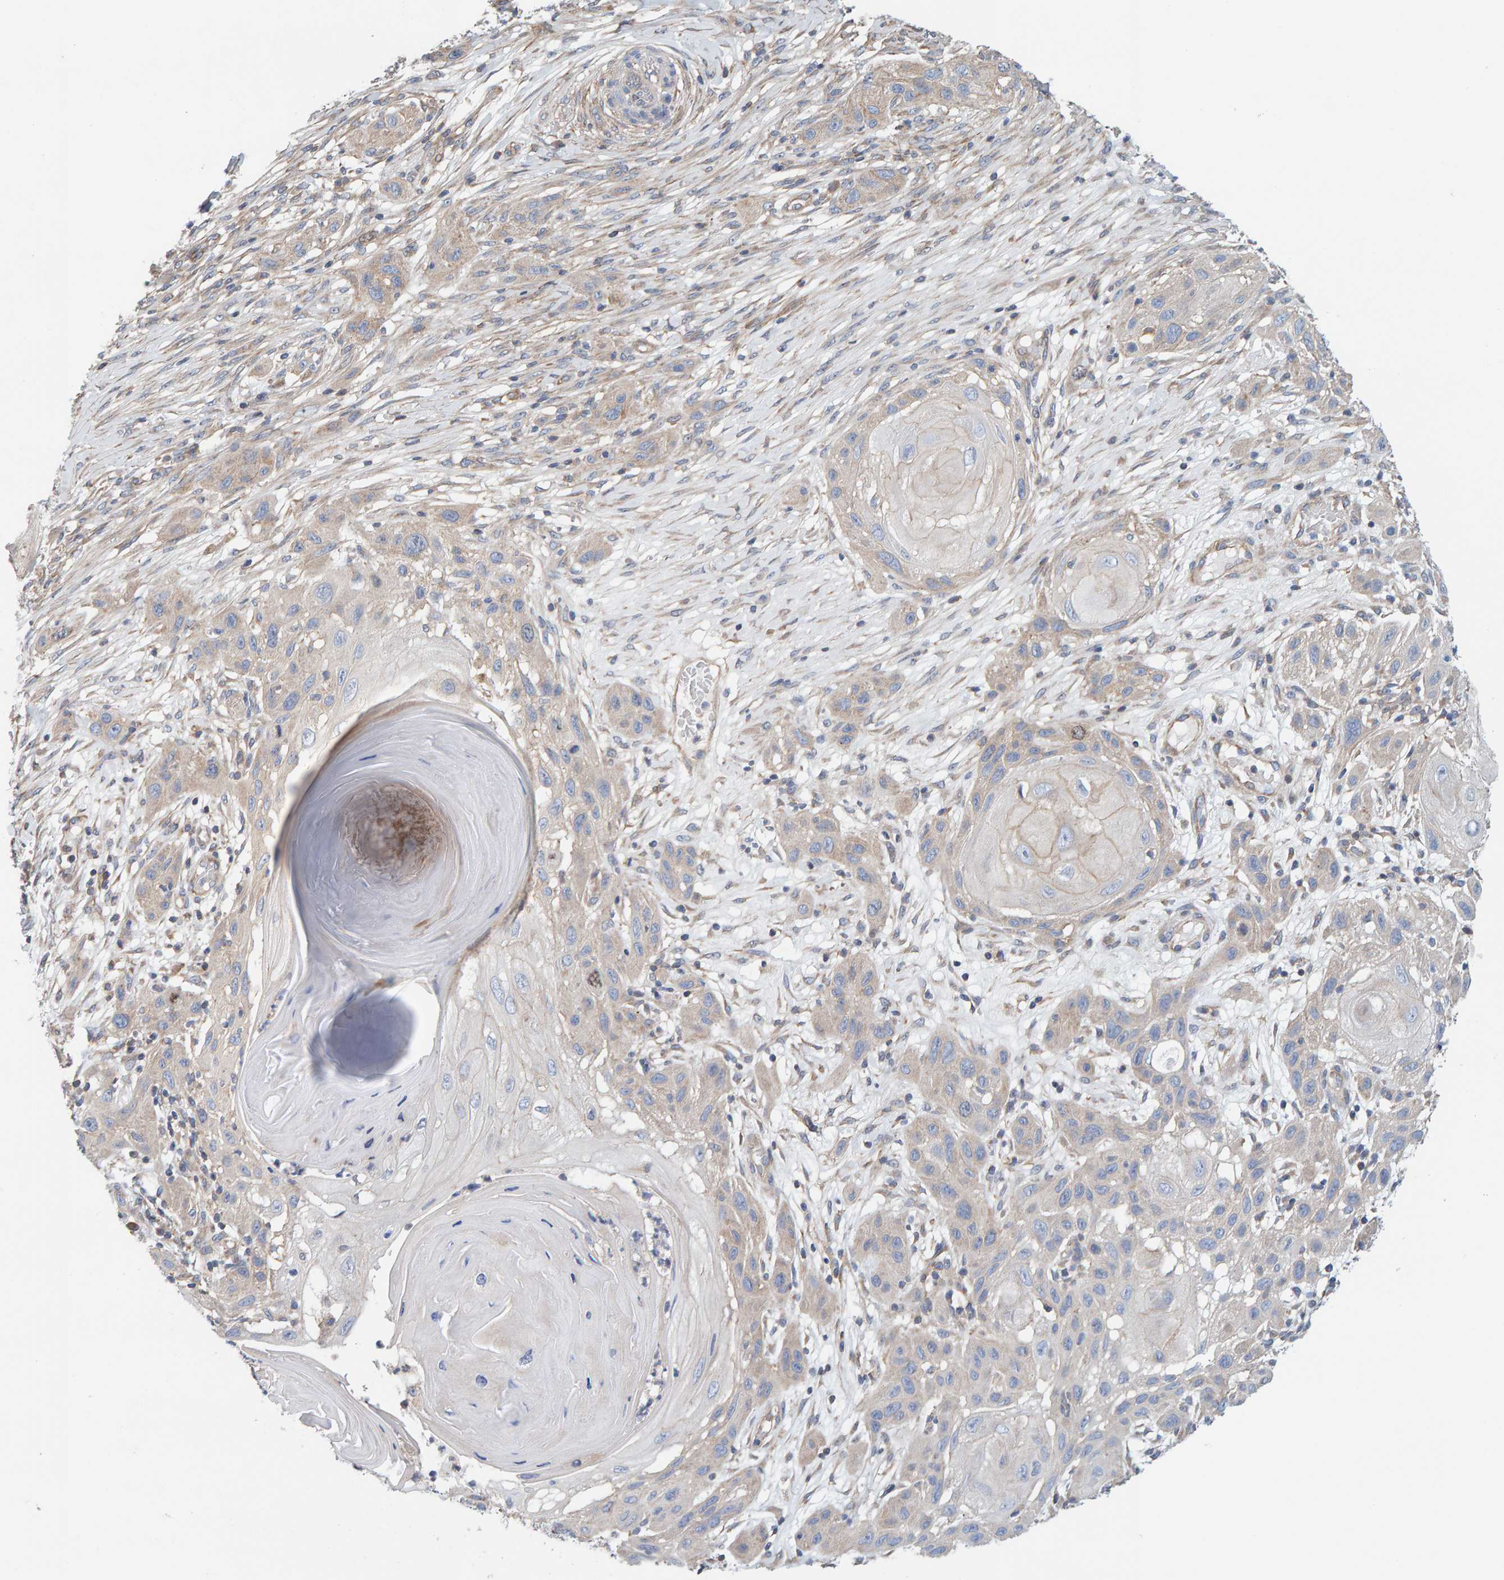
{"staining": {"intensity": "weak", "quantity": "25%-75%", "location": "cytoplasmic/membranous"}, "tissue": "skin cancer", "cell_type": "Tumor cells", "image_type": "cancer", "snomed": [{"axis": "morphology", "description": "Squamous cell carcinoma, NOS"}, {"axis": "topography", "description": "Skin"}], "caption": "The image reveals staining of squamous cell carcinoma (skin), revealing weak cytoplasmic/membranous protein positivity (brown color) within tumor cells. (DAB (3,3'-diaminobenzidine) = brown stain, brightfield microscopy at high magnification).", "gene": "RGP1", "patient": {"sex": "female", "age": 96}}